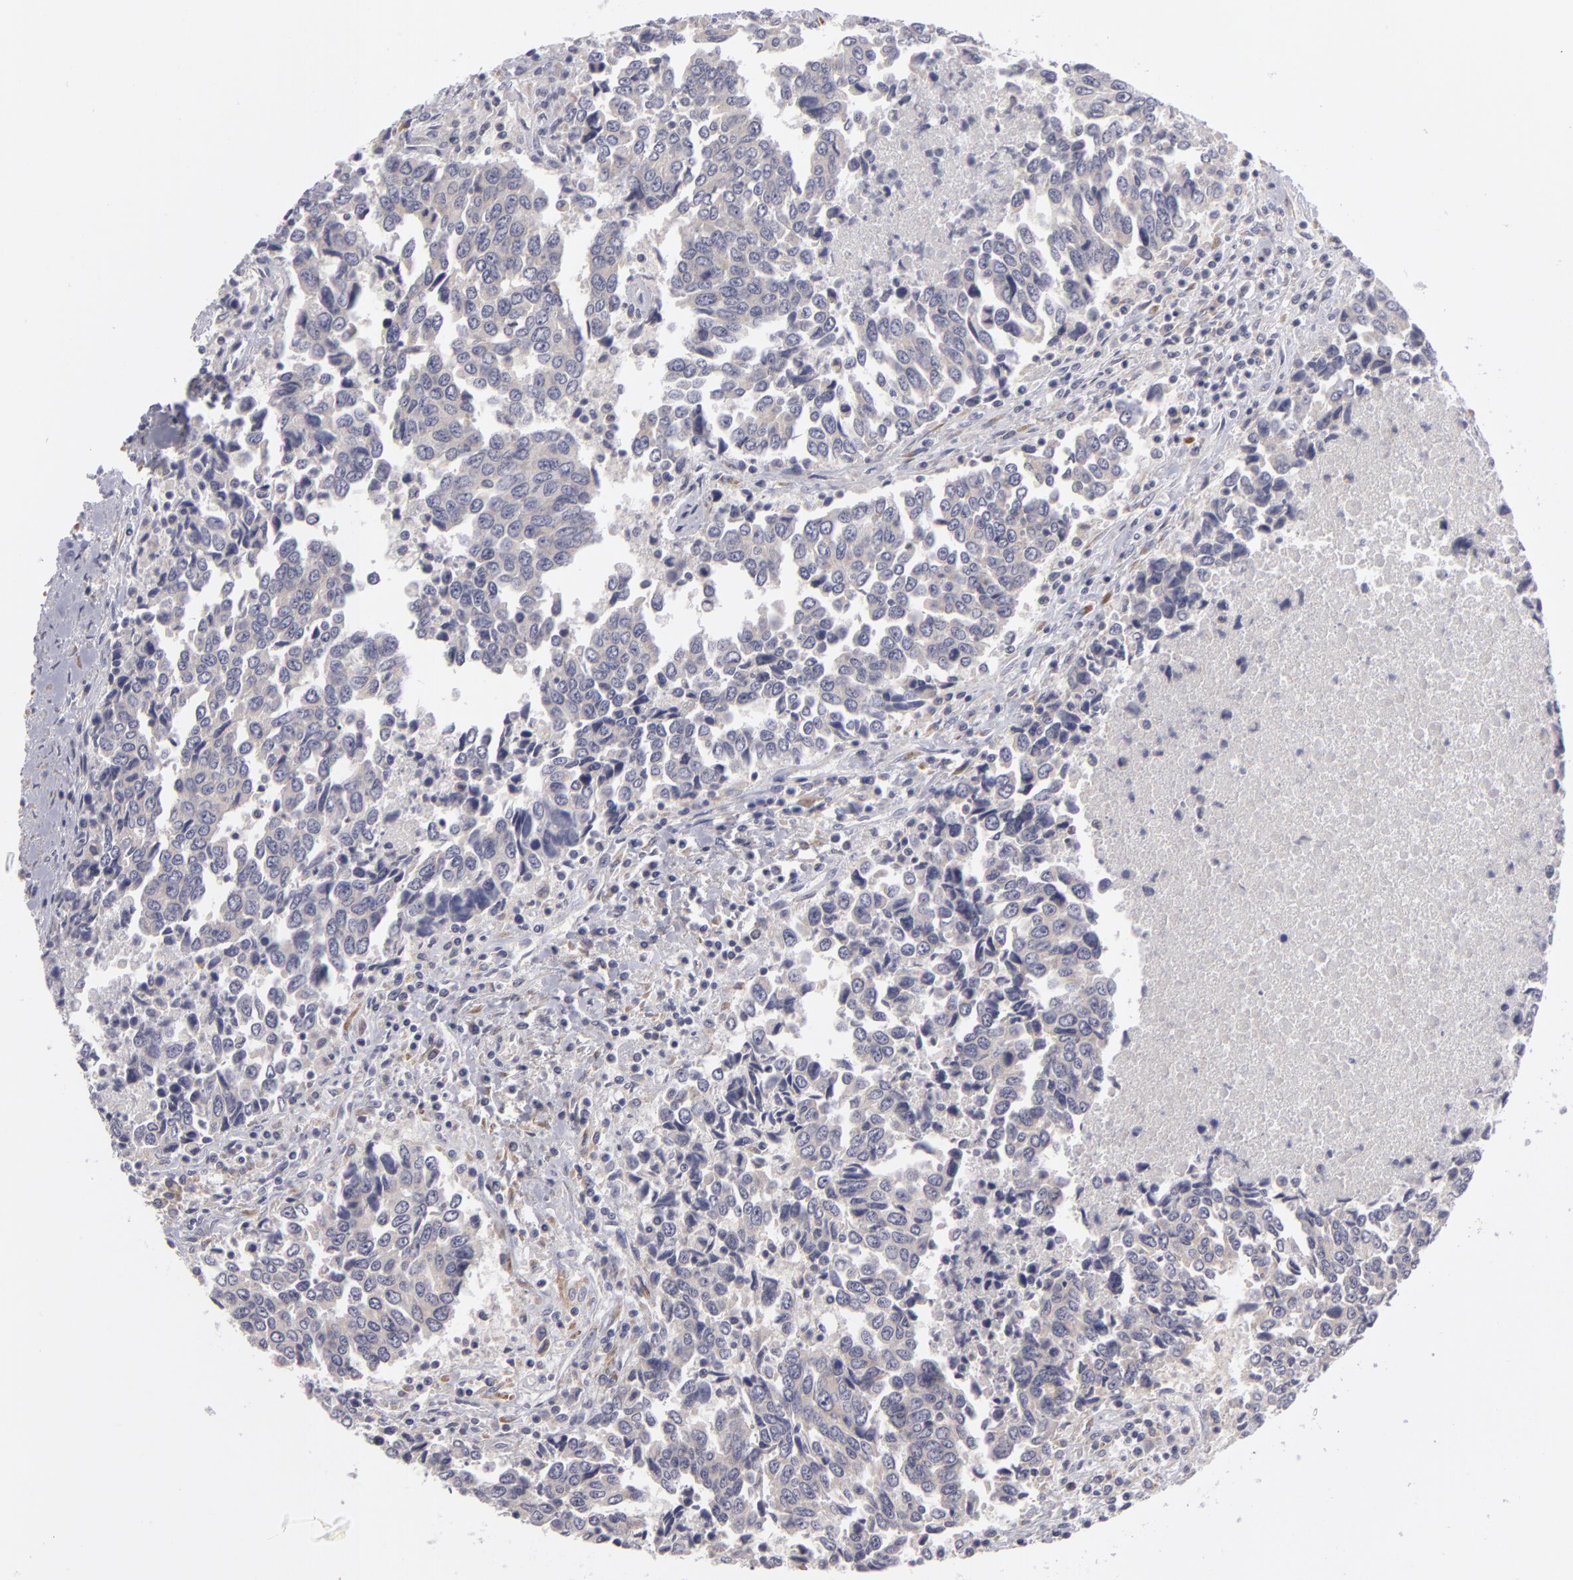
{"staining": {"intensity": "weak", "quantity": ">75%", "location": "cytoplasmic/membranous"}, "tissue": "urothelial cancer", "cell_type": "Tumor cells", "image_type": "cancer", "snomed": [{"axis": "morphology", "description": "Urothelial carcinoma, High grade"}, {"axis": "topography", "description": "Urinary bladder"}], "caption": "A low amount of weak cytoplasmic/membranous staining is appreciated in about >75% of tumor cells in high-grade urothelial carcinoma tissue.", "gene": "ATP2B3", "patient": {"sex": "male", "age": 86}}